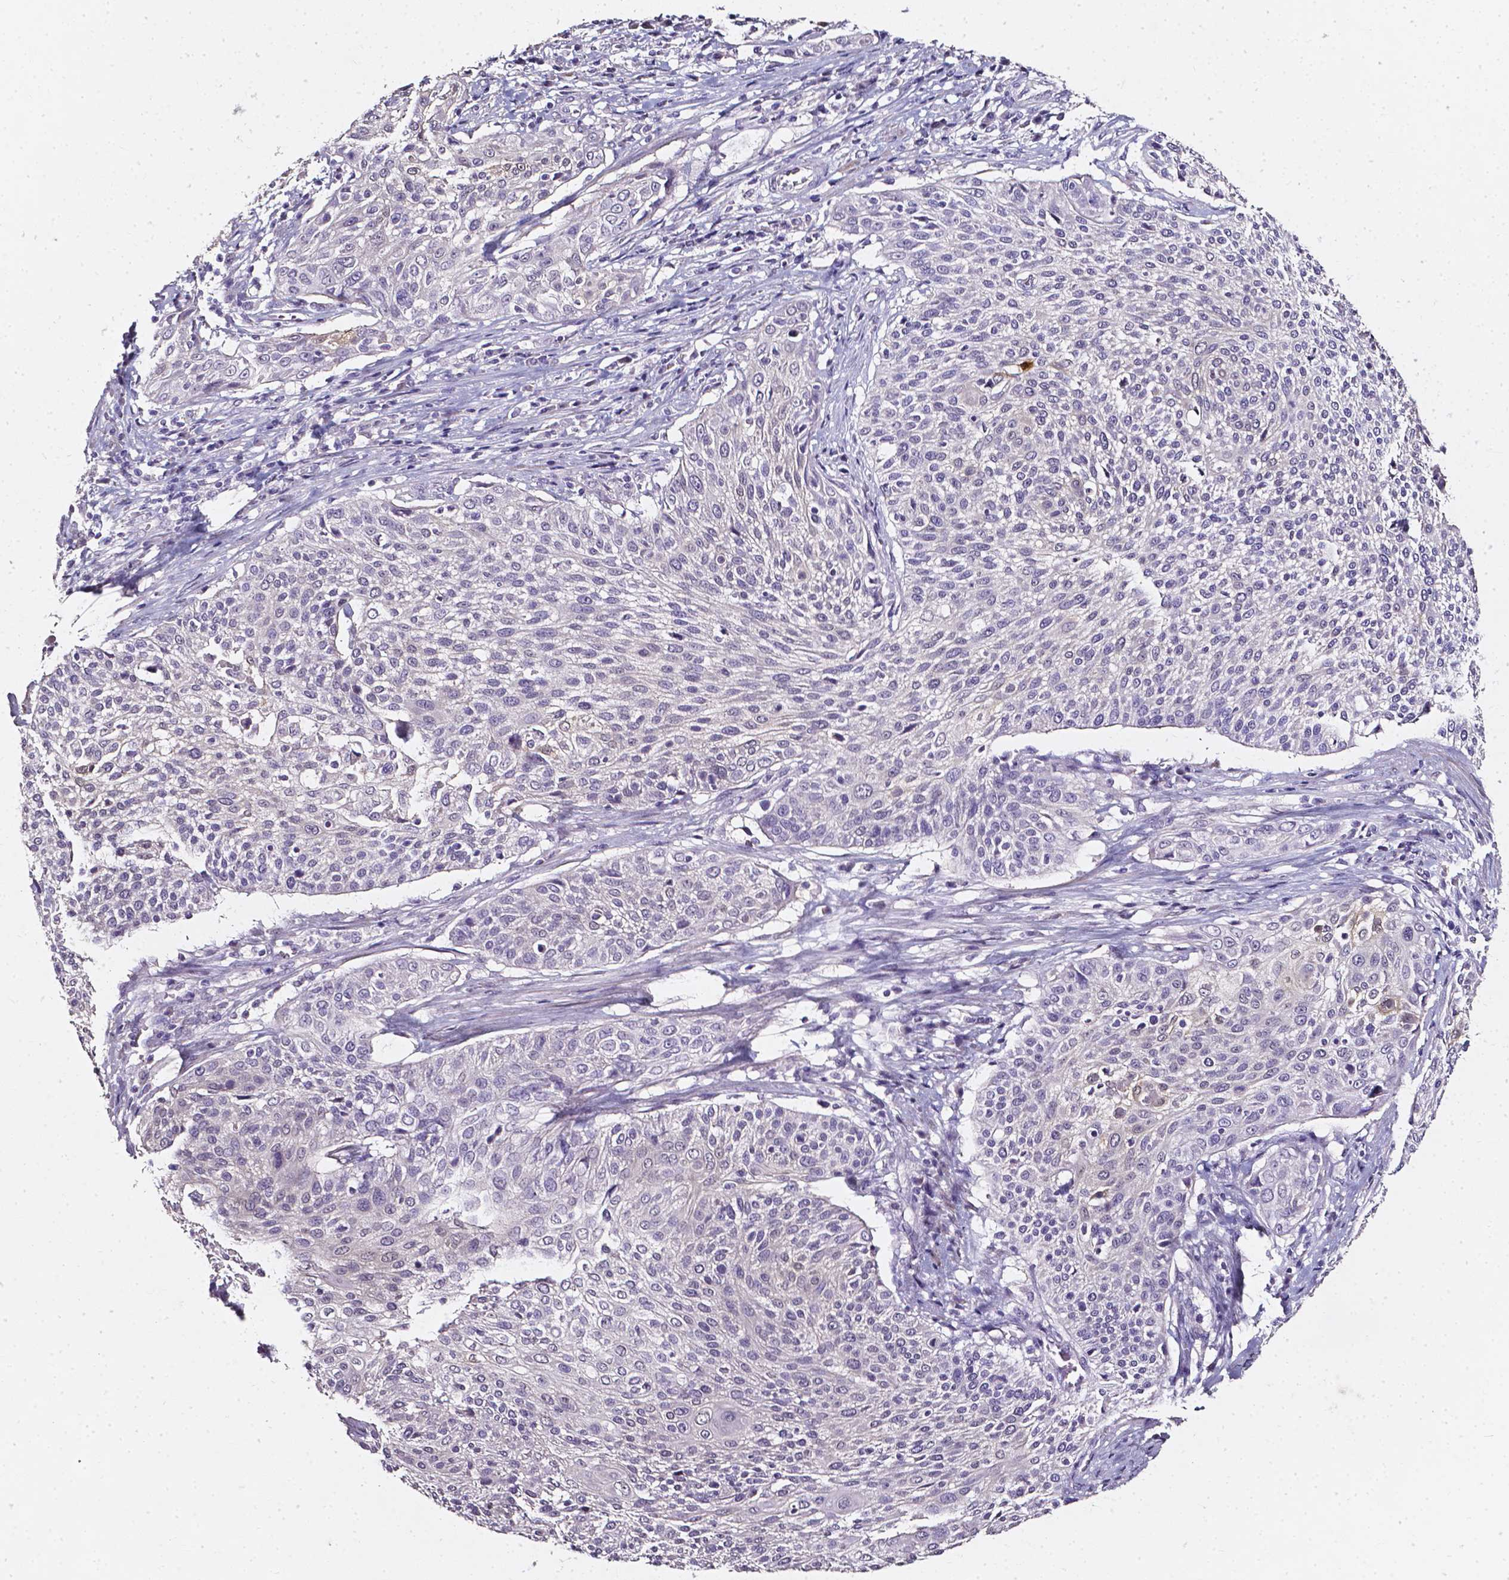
{"staining": {"intensity": "negative", "quantity": "none", "location": "none"}, "tissue": "cervical cancer", "cell_type": "Tumor cells", "image_type": "cancer", "snomed": [{"axis": "morphology", "description": "Squamous cell carcinoma, NOS"}, {"axis": "topography", "description": "Cervix"}], "caption": "Immunohistochemistry (IHC) histopathology image of cervical cancer (squamous cell carcinoma) stained for a protein (brown), which displays no positivity in tumor cells.", "gene": "AKR1B10", "patient": {"sex": "female", "age": 31}}